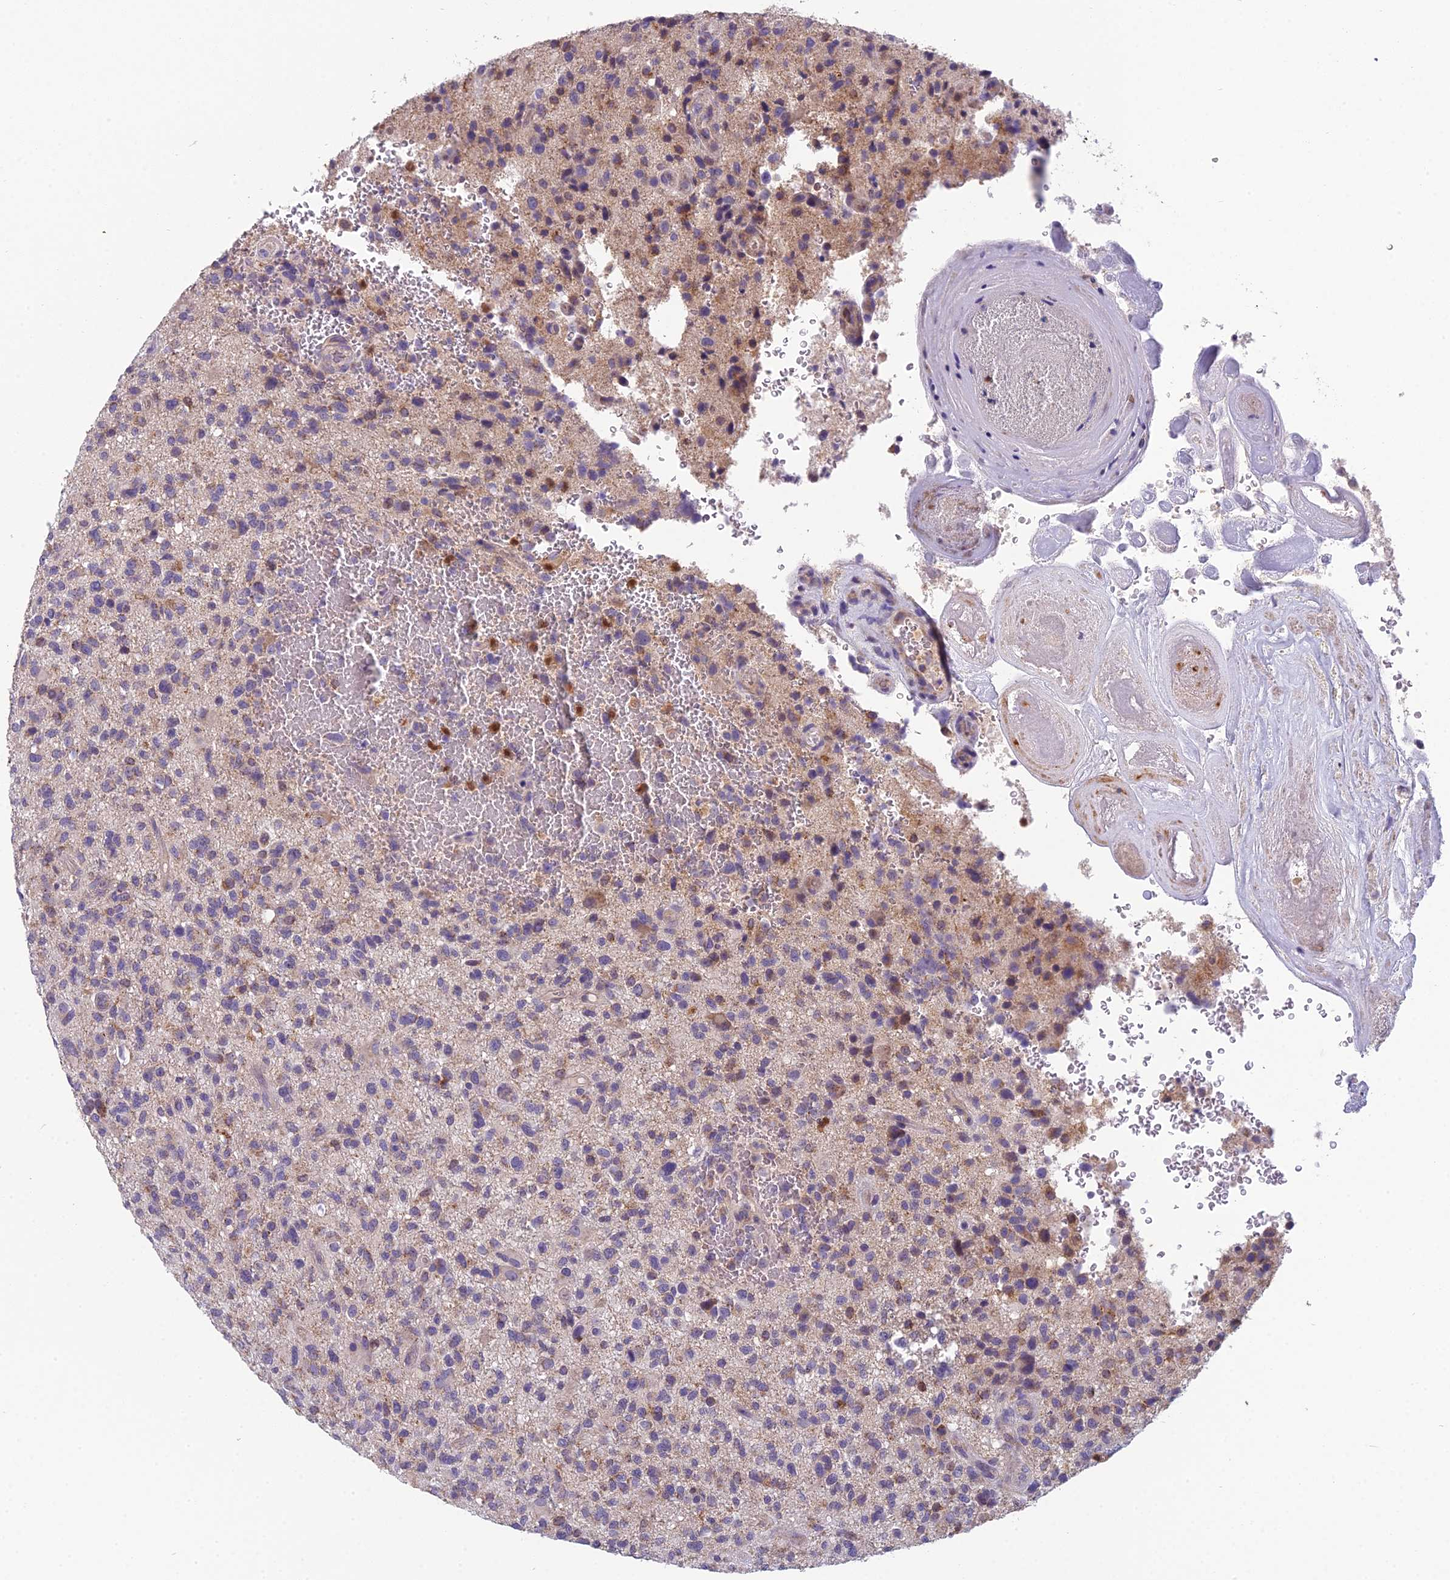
{"staining": {"intensity": "weak", "quantity": "<25%", "location": "cytoplasmic/membranous"}, "tissue": "glioma", "cell_type": "Tumor cells", "image_type": "cancer", "snomed": [{"axis": "morphology", "description": "Glioma, malignant, High grade"}, {"axis": "topography", "description": "Brain"}], "caption": "A photomicrograph of glioma stained for a protein exhibits no brown staining in tumor cells.", "gene": "ENSG00000188897", "patient": {"sex": "male", "age": 47}}